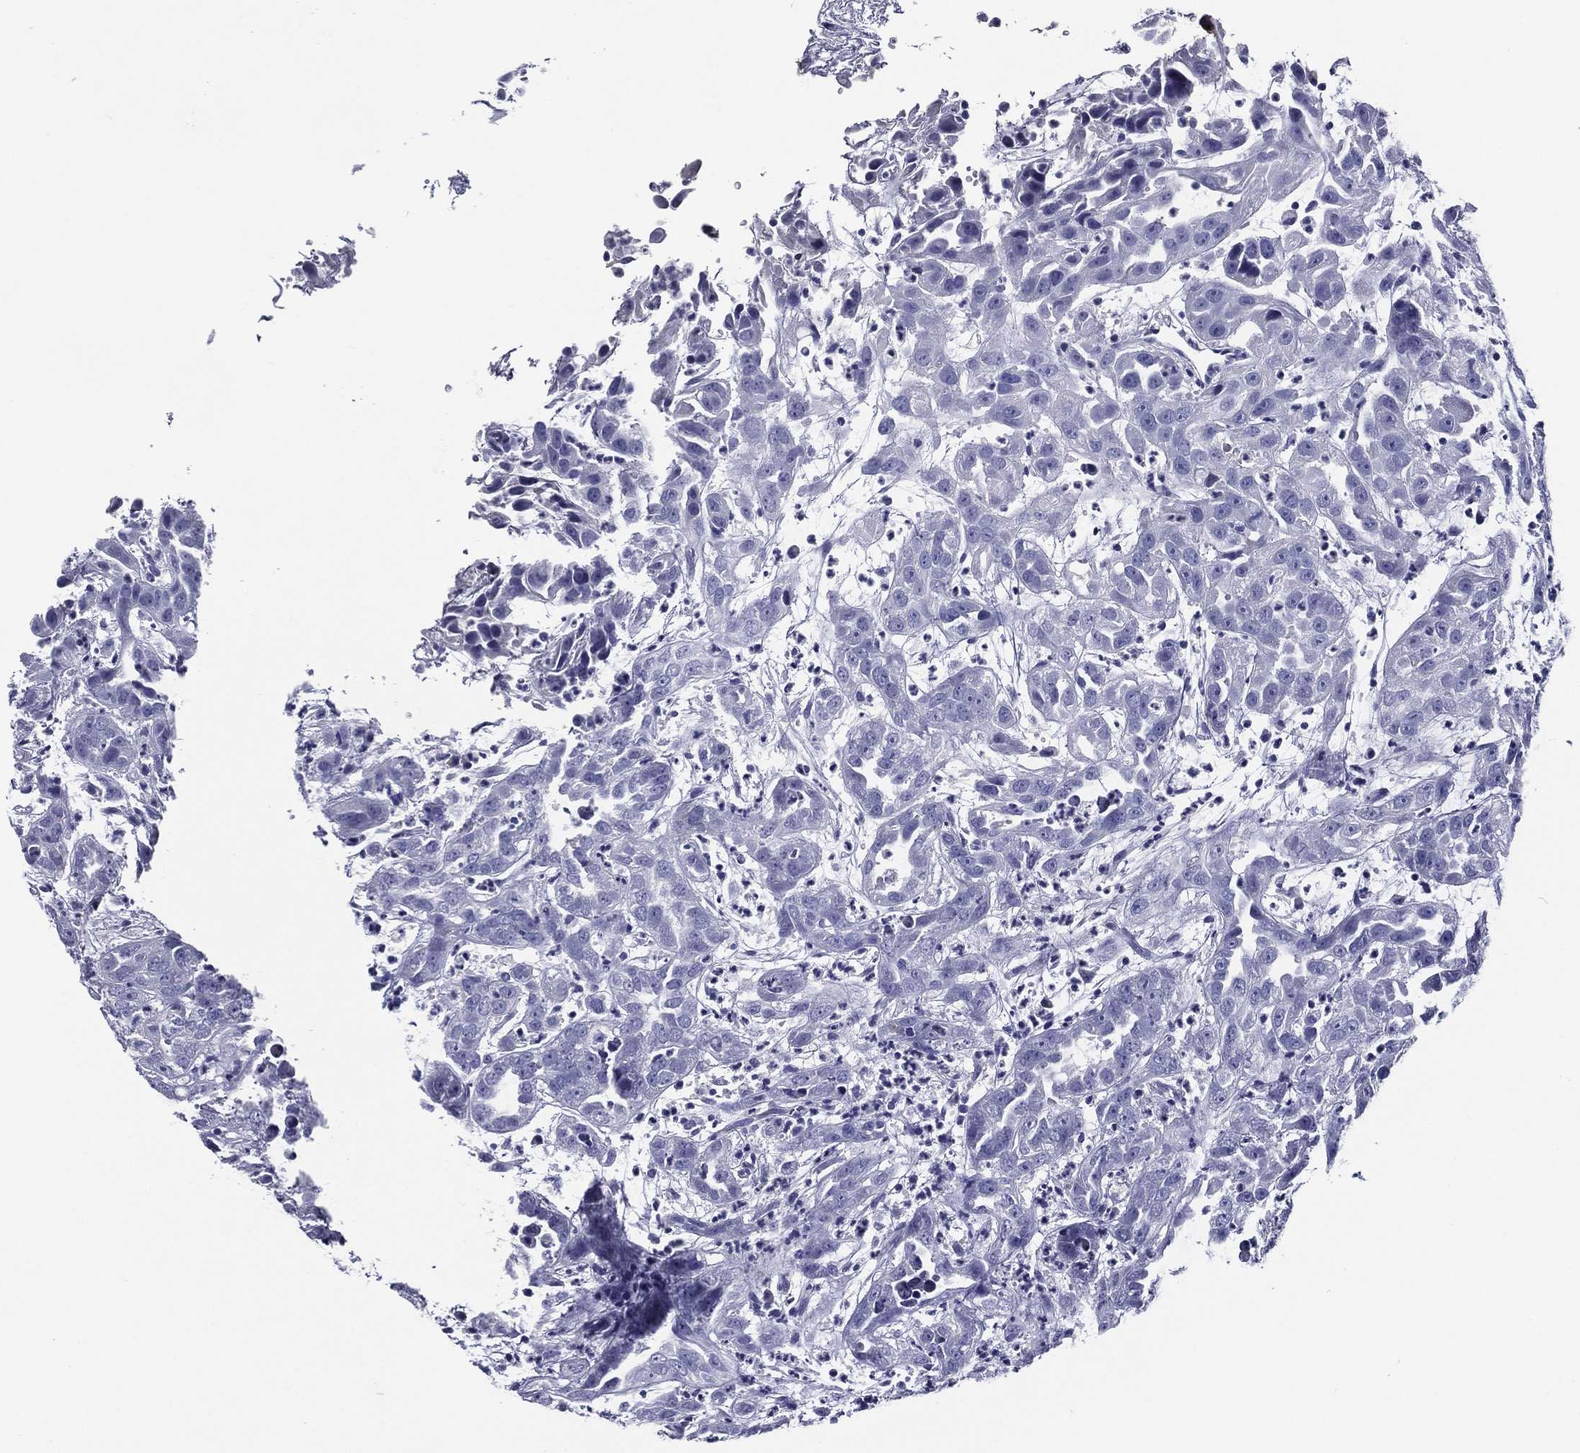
{"staining": {"intensity": "negative", "quantity": "none", "location": "none"}, "tissue": "urothelial cancer", "cell_type": "Tumor cells", "image_type": "cancer", "snomed": [{"axis": "morphology", "description": "Urothelial carcinoma, High grade"}, {"axis": "topography", "description": "Urinary bladder"}], "caption": "IHC micrograph of human urothelial cancer stained for a protein (brown), which reveals no positivity in tumor cells.", "gene": "ACE2", "patient": {"sex": "female", "age": 41}}